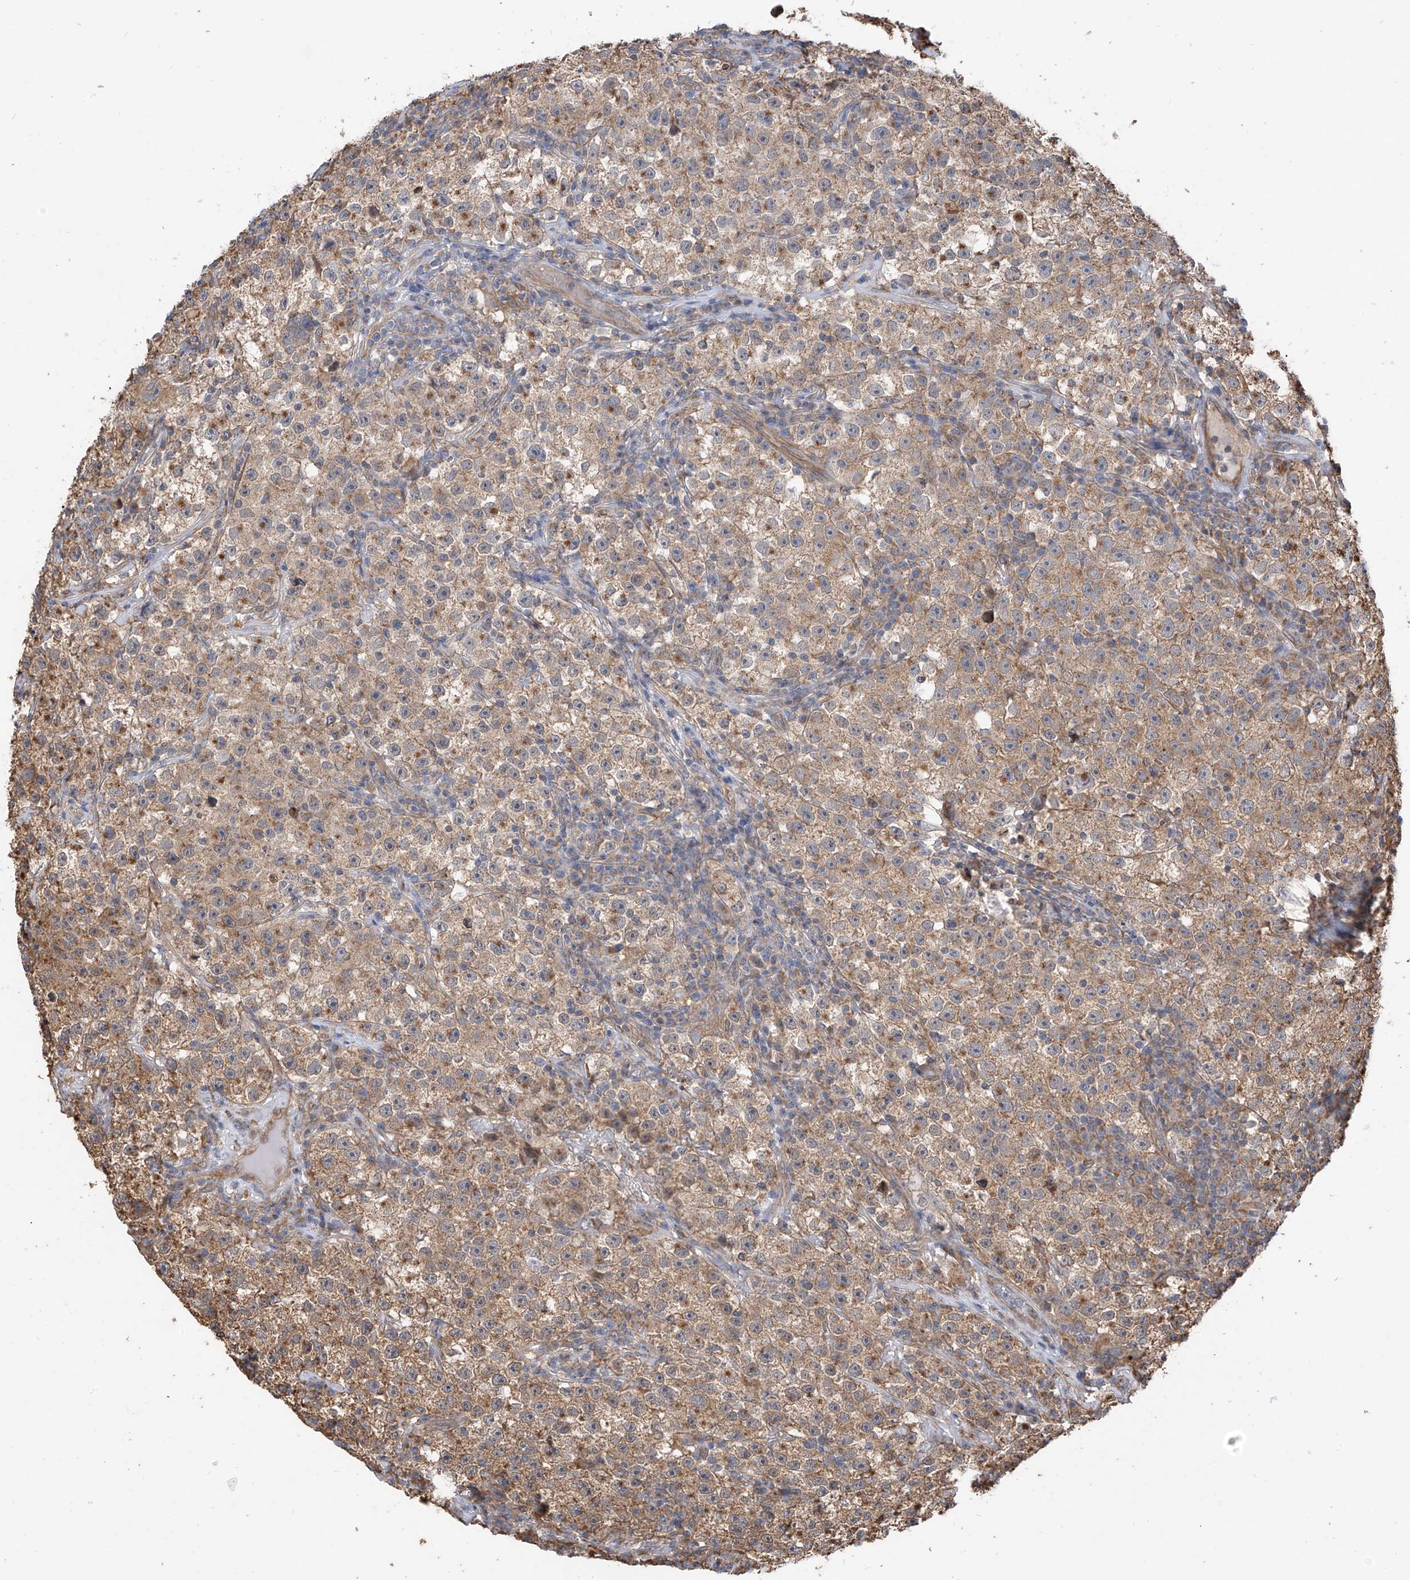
{"staining": {"intensity": "moderate", "quantity": ">75%", "location": "cytoplasmic/membranous"}, "tissue": "testis cancer", "cell_type": "Tumor cells", "image_type": "cancer", "snomed": [{"axis": "morphology", "description": "Seminoma, NOS"}, {"axis": "topography", "description": "Testis"}], "caption": "High-power microscopy captured an IHC micrograph of testis seminoma, revealing moderate cytoplasmic/membranous positivity in approximately >75% of tumor cells. Immunohistochemistry (ihc) stains the protein in brown and the nuclei are stained blue.", "gene": "ZNF189", "patient": {"sex": "male", "age": 22}}